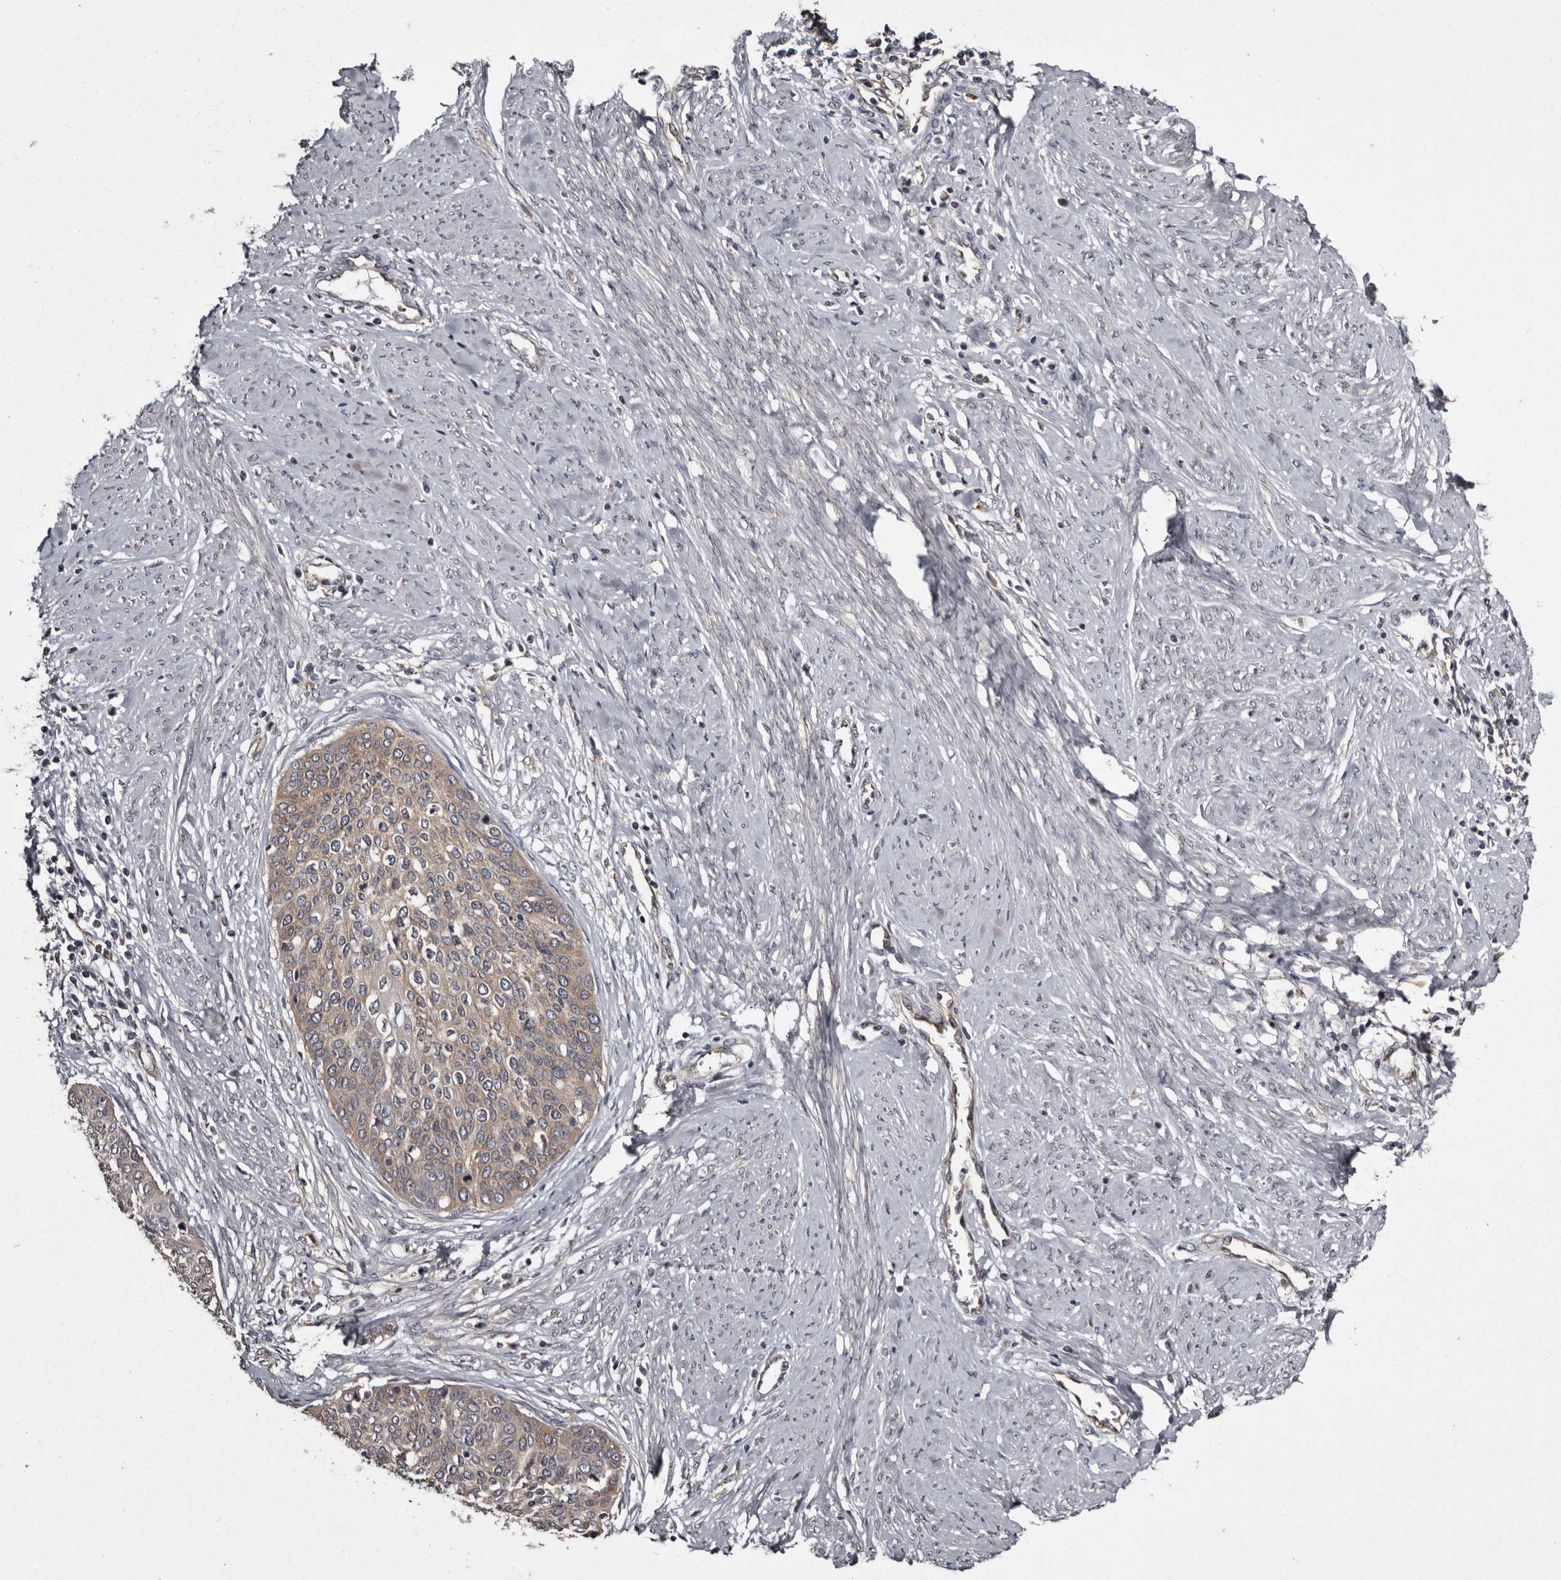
{"staining": {"intensity": "moderate", "quantity": ">75%", "location": "cytoplasmic/membranous"}, "tissue": "cervical cancer", "cell_type": "Tumor cells", "image_type": "cancer", "snomed": [{"axis": "morphology", "description": "Squamous cell carcinoma, NOS"}, {"axis": "topography", "description": "Cervix"}], "caption": "Tumor cells show medium levels of moderate cytoplasmic/membranous positivity in approximately >75% of cells in human squamous cell carcinoma (cervical). (brown staining indicates protein expression, while blue staining denotes nuclei).", "gene": "DARS1", "patient": {"sex": "female", "age": 37}}